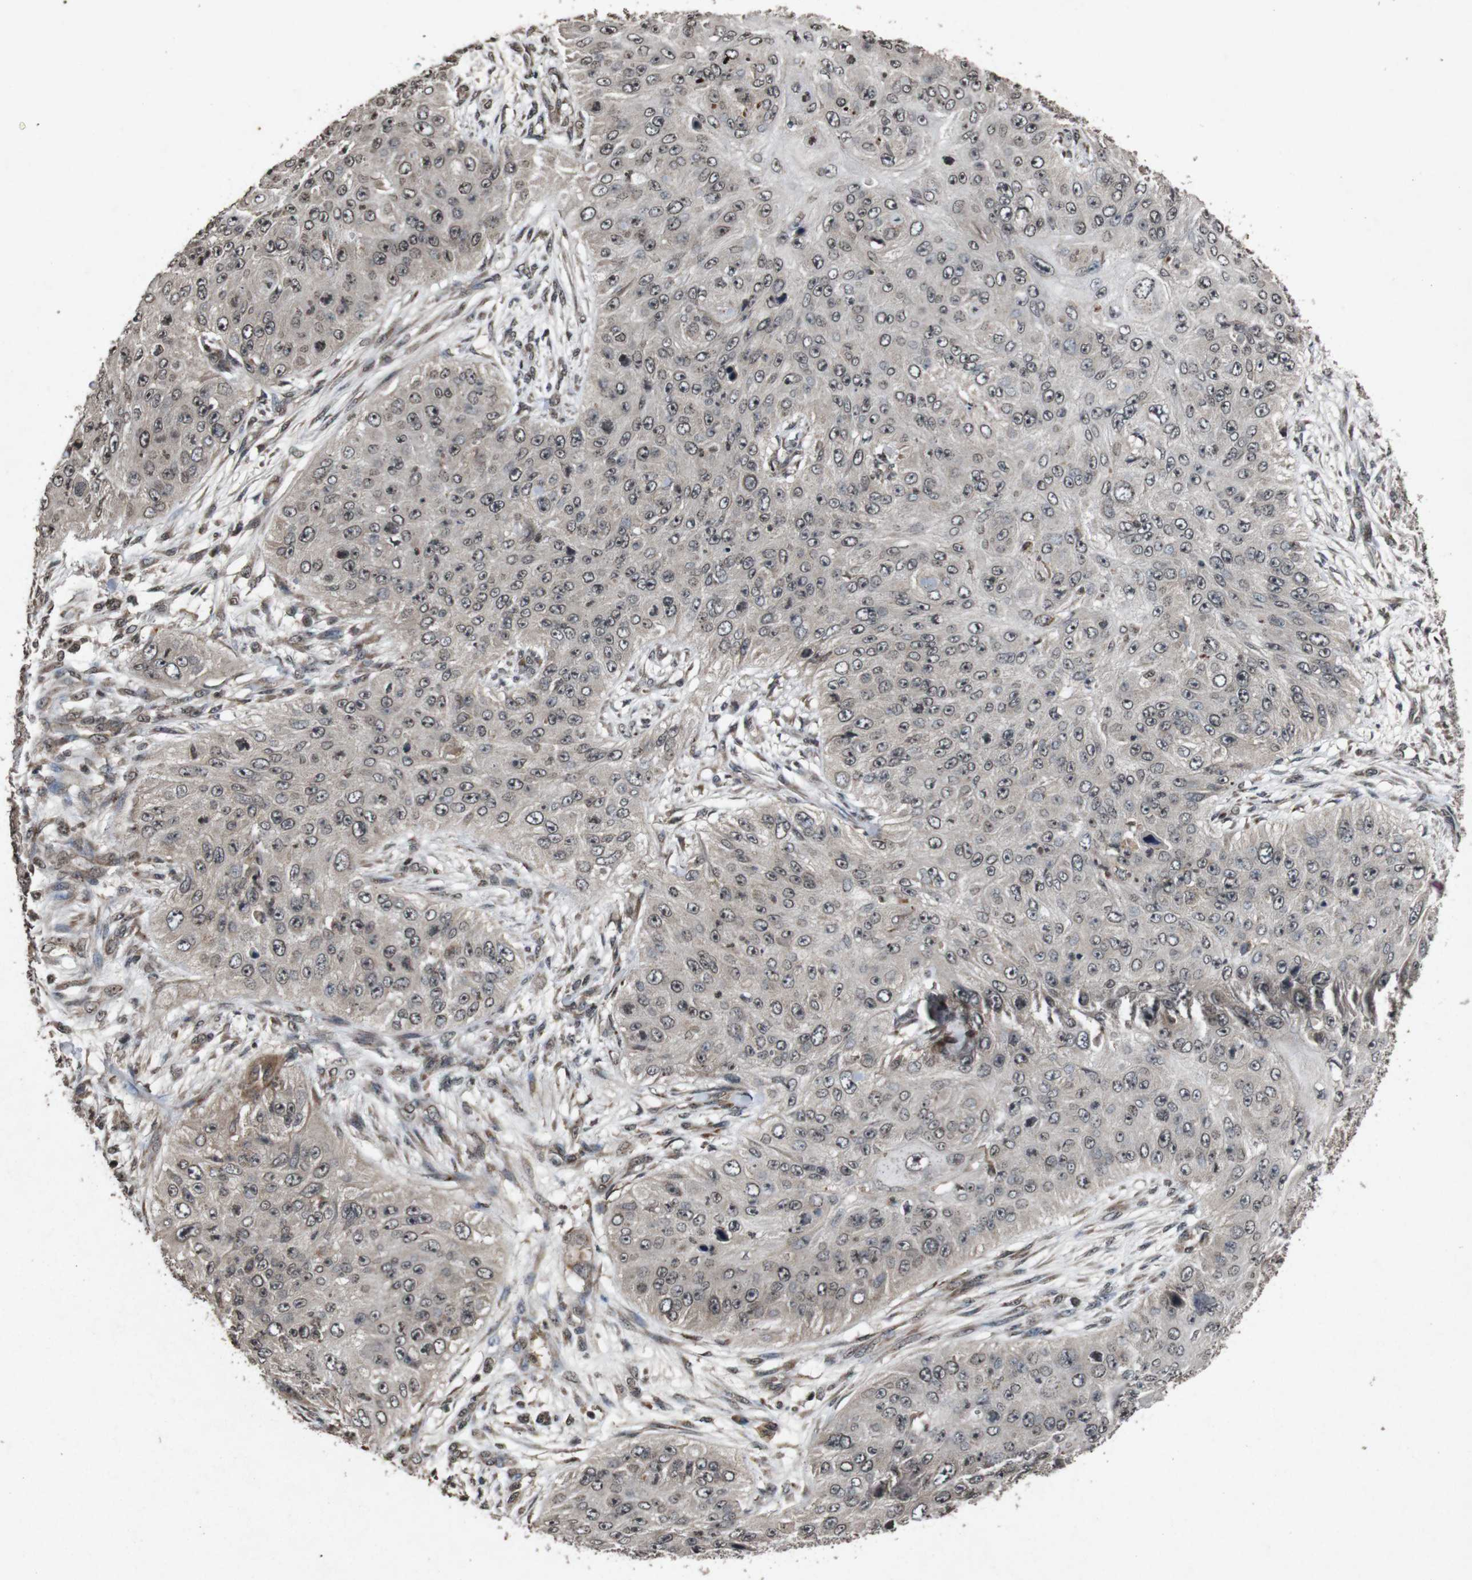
{"staining": {"intensity": "weak", "quantity": ">75%", "location": "cytoplasmic/membranous,nuclear"}, "tissue": "skin cancer", "cell_type": "Tumor cells", "image_type": "cancer", "snomed": [{"axis": "morphology", "description": "Squamous cell carcinoma, NOS"}, {"axis": "topography", "description": "Skin"}], "caption": "About >75% of tumor cells in squamous cell carcinoma (skin) exhibit weak cytoplasmic/membranous and nuclear protein expression as visualized by brown immunohistochemical staining.", "gene": "SORL1", "patient": {"sex": "female", "age": 80}}